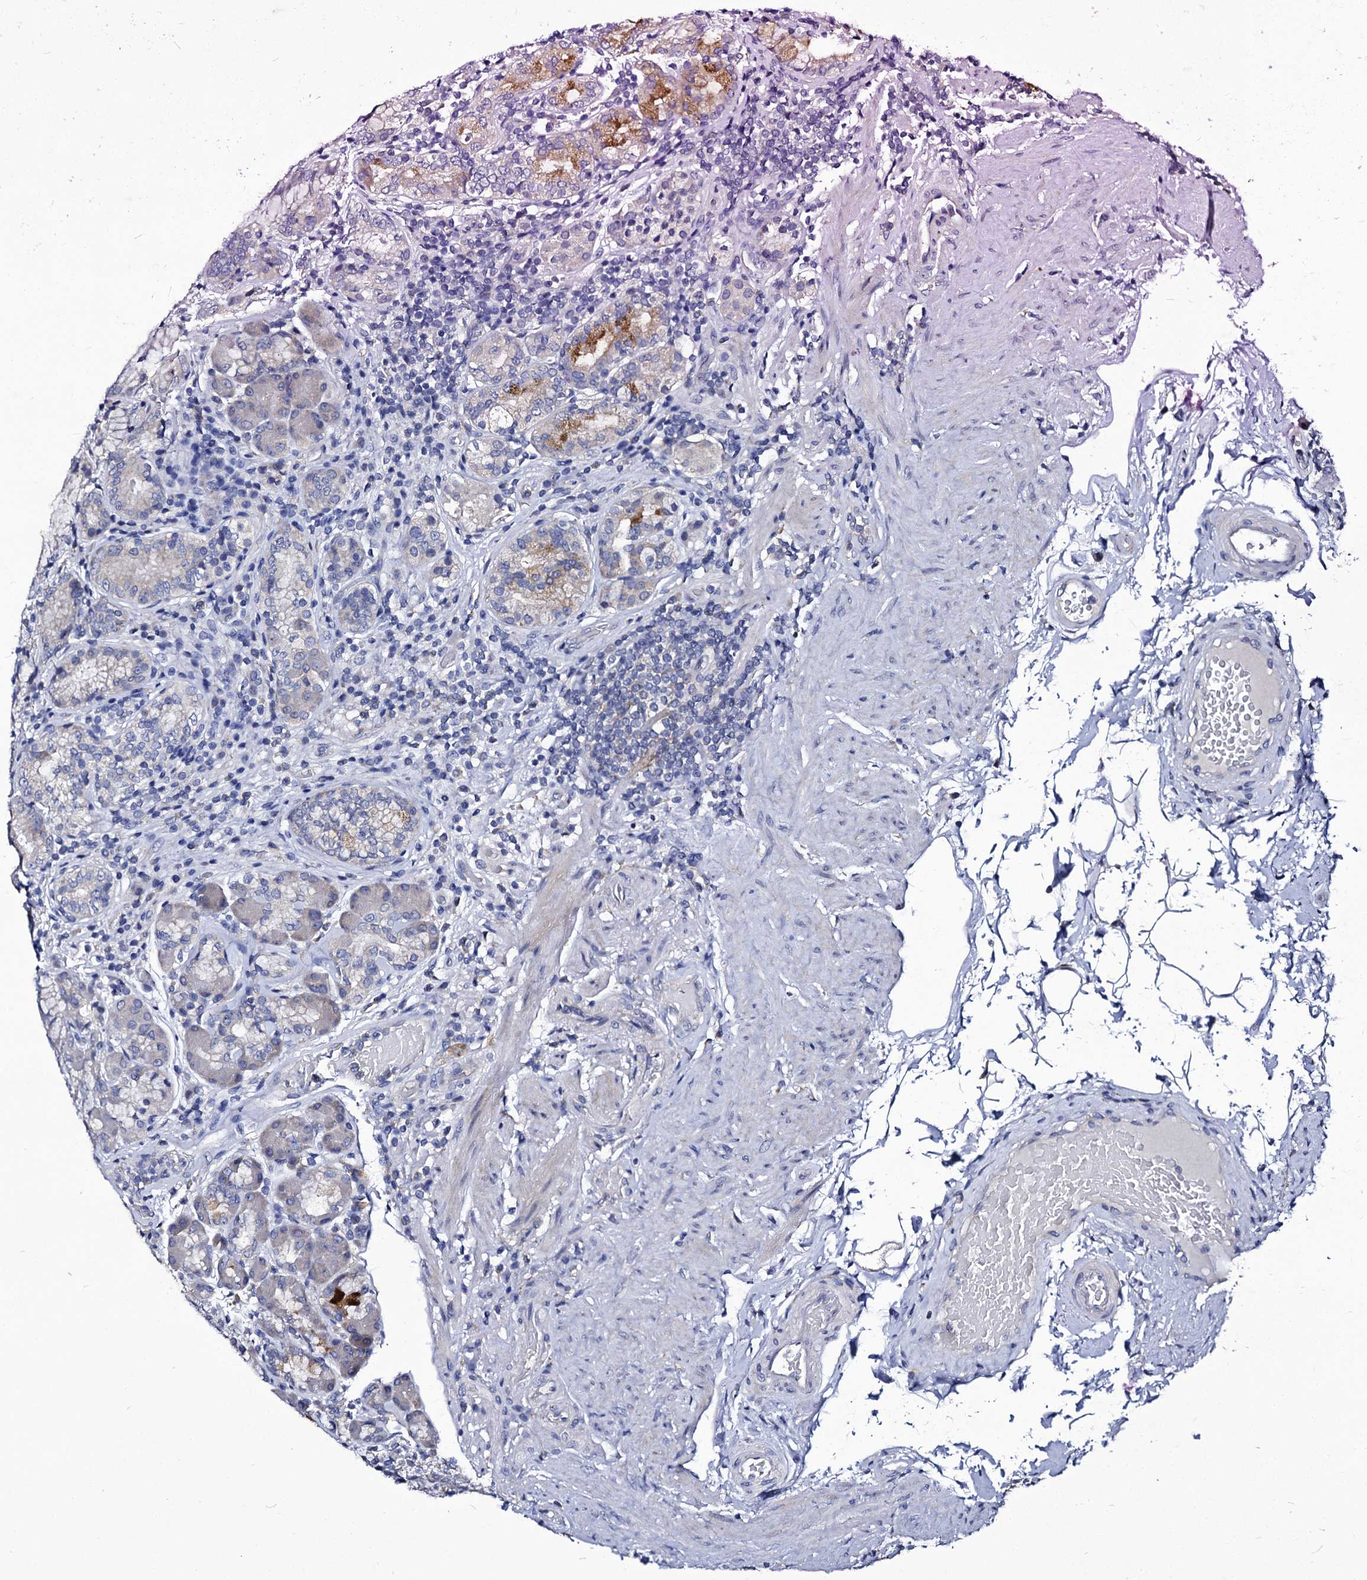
{"staining": {"intensity": "moderate", "quantity": "<25%", "location": "cytoplasmic/membranous"}, "tissue": "stomach", "cell_type": "Glandular cells", "image_type": "normal", "snomed": [{"axis": "morphology", "description": "Normal tissue, NOS"}, {"axis": "topography", "description": "Stomach, upper"}, {"axis": "topography", "description": "Stomach, lower"}], "caption": "Protein staining of unremarkable stomach exhibits moderate cytoplasmic/membranous expression in about <25% of glandular cells.", "gene": "PANX2", "patient": {"sex": "female", "age": 76}}